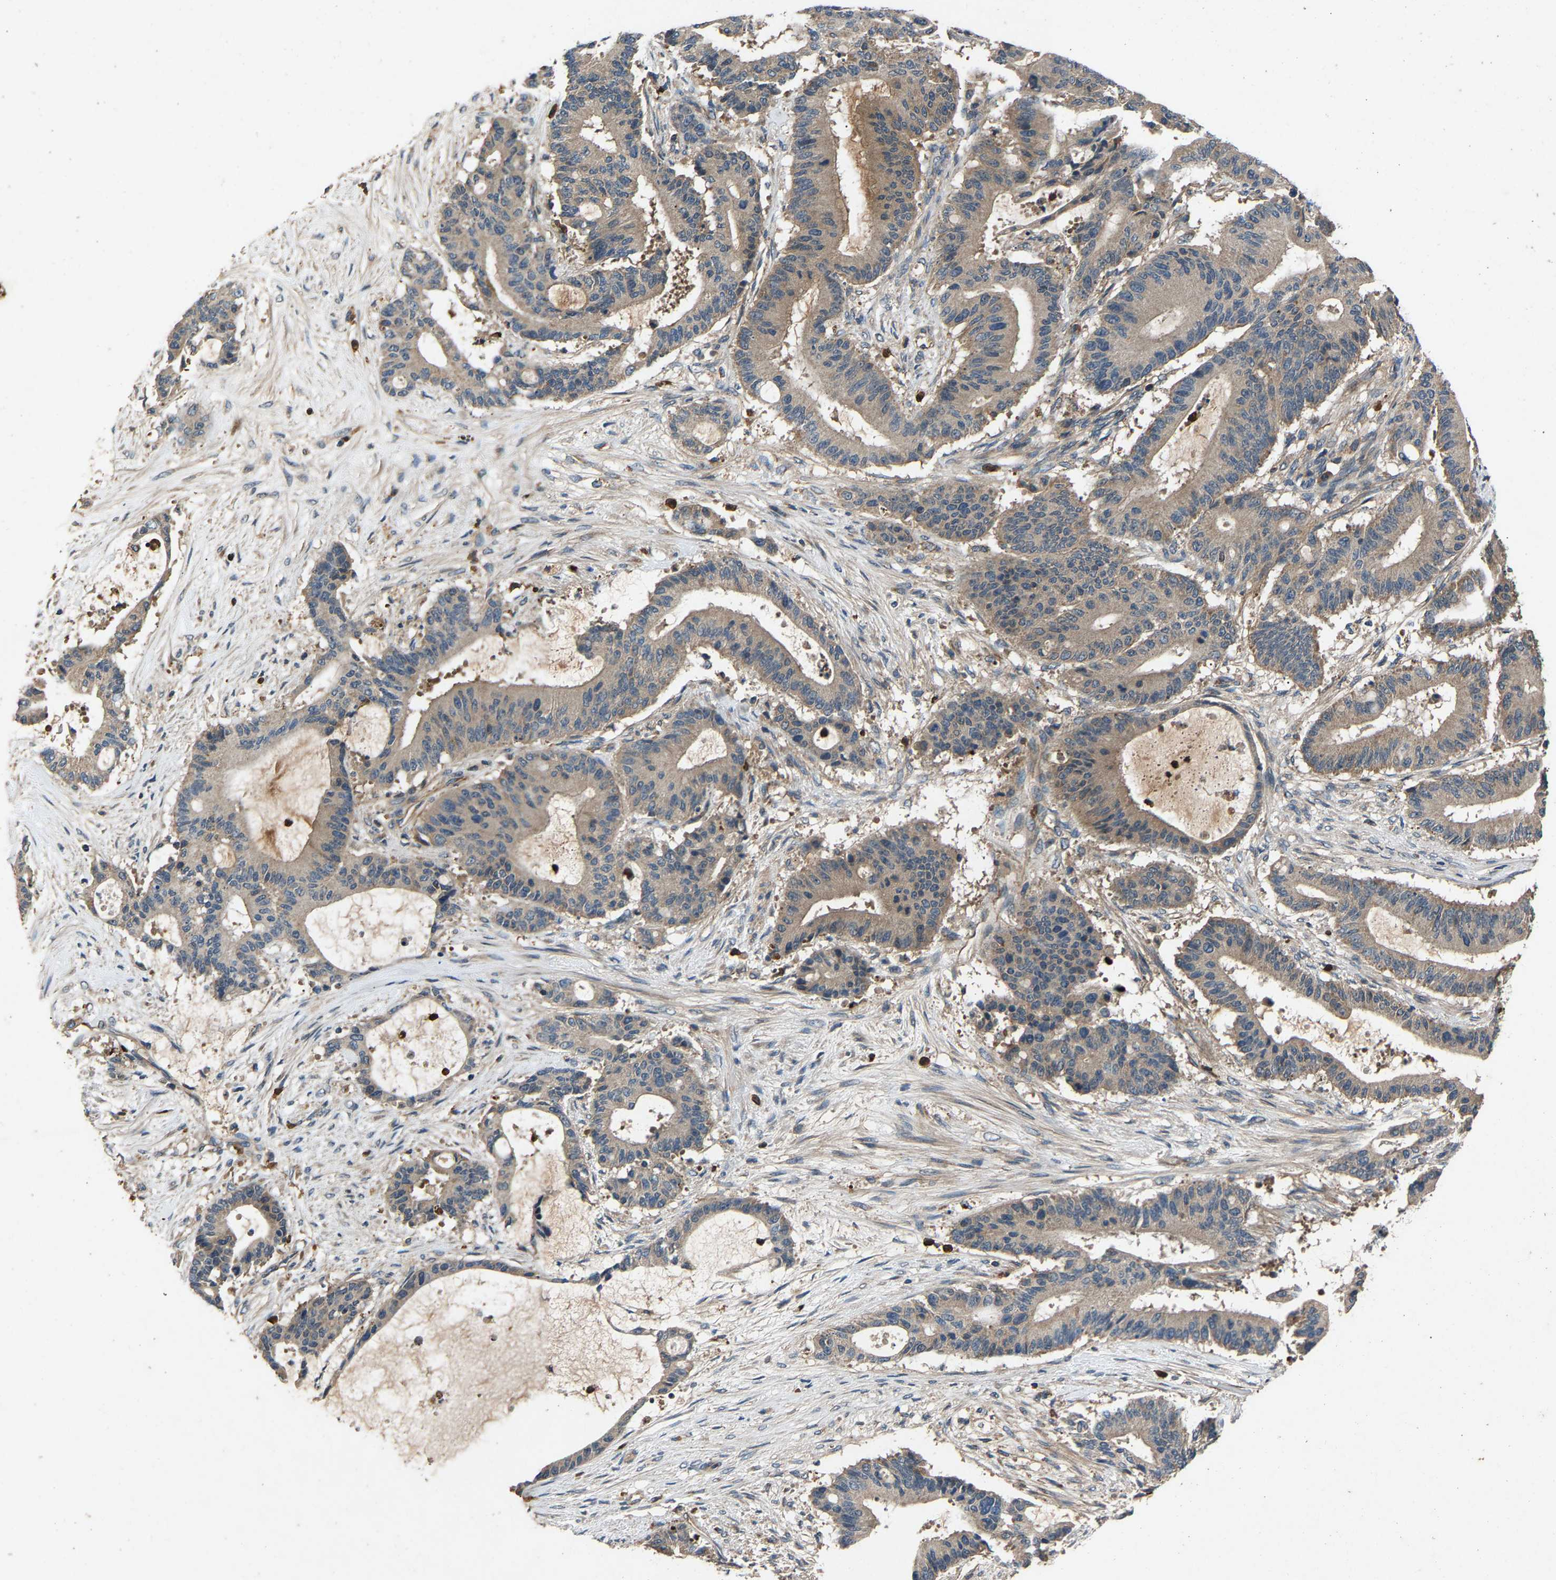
{"staining": {"intensity": "weak", "quantity": "<25%", "location": "cytoplasmic/membranous"}, "tissue": "liver cancer", "cell_type": "Tumor cells", "image_type": "cancer", "snomed": [{"axis": "morphology", "description": "Cholangiocarcinoma"}, {"axis": "topography", "description": "Liver"}], "caption": "This is an immunohistochemistry (IHC) image of human cholangiocarcinoma (liver). There is no positivity in tumor cells.", "gene": "PPID", "patient": {"sex": "female", "age": 73}}